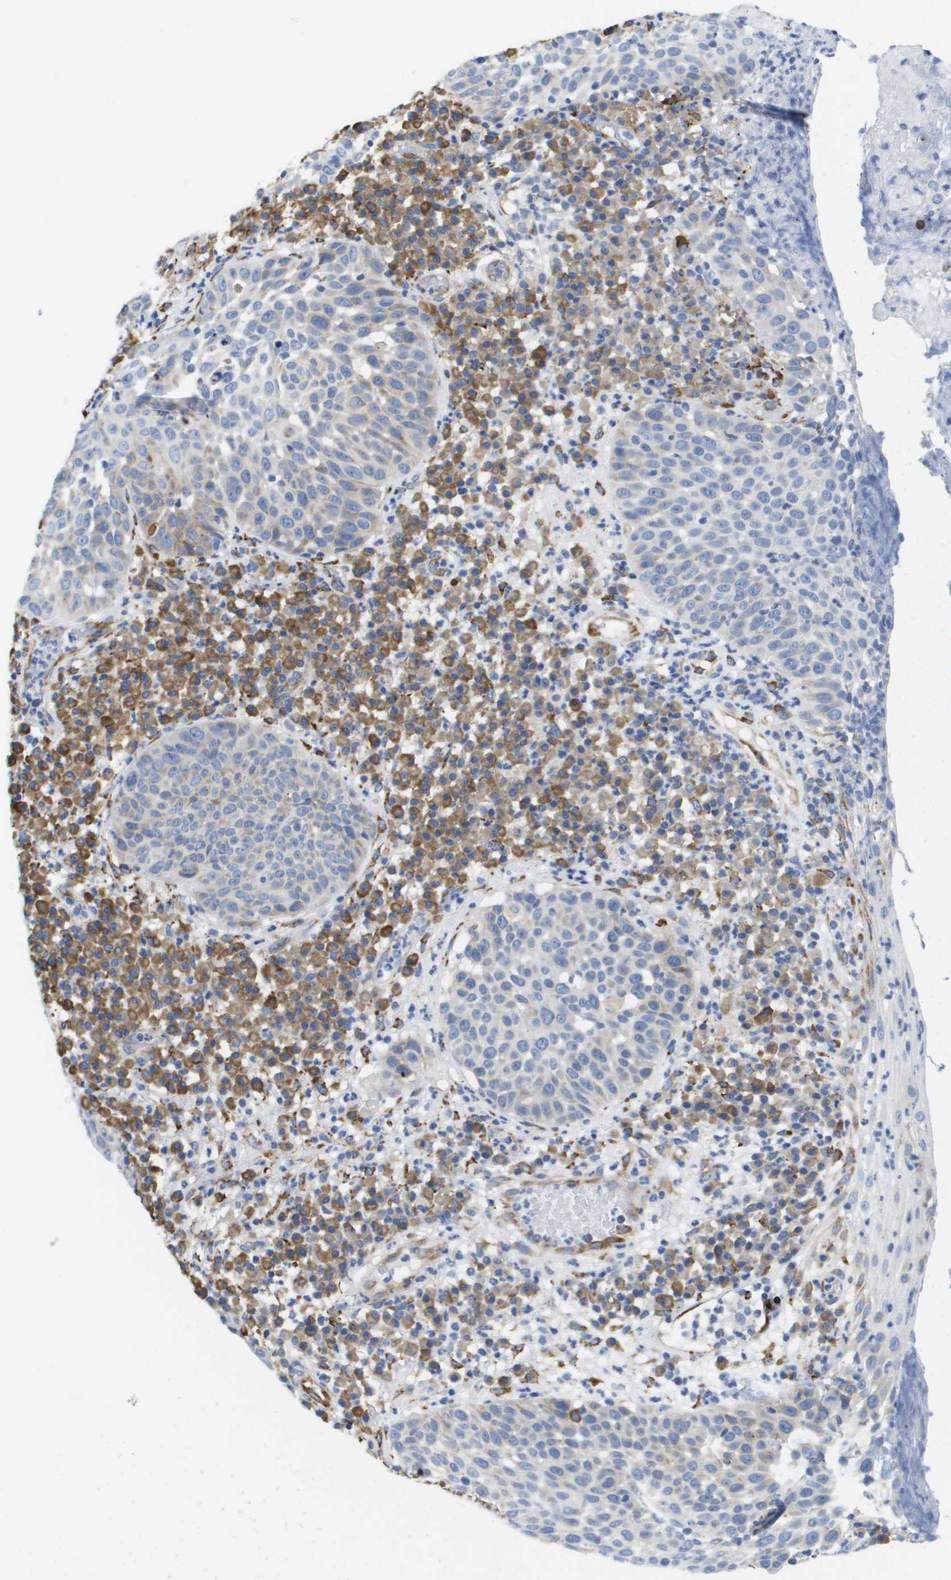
{"staining": {"intensity": "weak", "quantity": "<25%", "location": "cytoplasmic/membranous"}, "tissue": "skin cancer", "cell_type": "Tumor cells", "image_type": "cancer", "snomed": [{"axis": "morphology", "description": "Squamous cell carcinoma in situ, NOS"}, {"axis": "morphology", "description": "Squamous cell carcinoma, NOS"}, {"axis": "topography", "description": "Skin"}], "caption": "A micrograph of human skin cancer (squamous cell carcinoma) is negative for staining in tumor cells. The staining was performed using DAB to visualize the protein expression in brown, while the nuclei were stained in blue with hematoxylin (Magnification: 20x).", "gene": "ST3GAL2", "patient": {"sex": "male", "age": 93}}